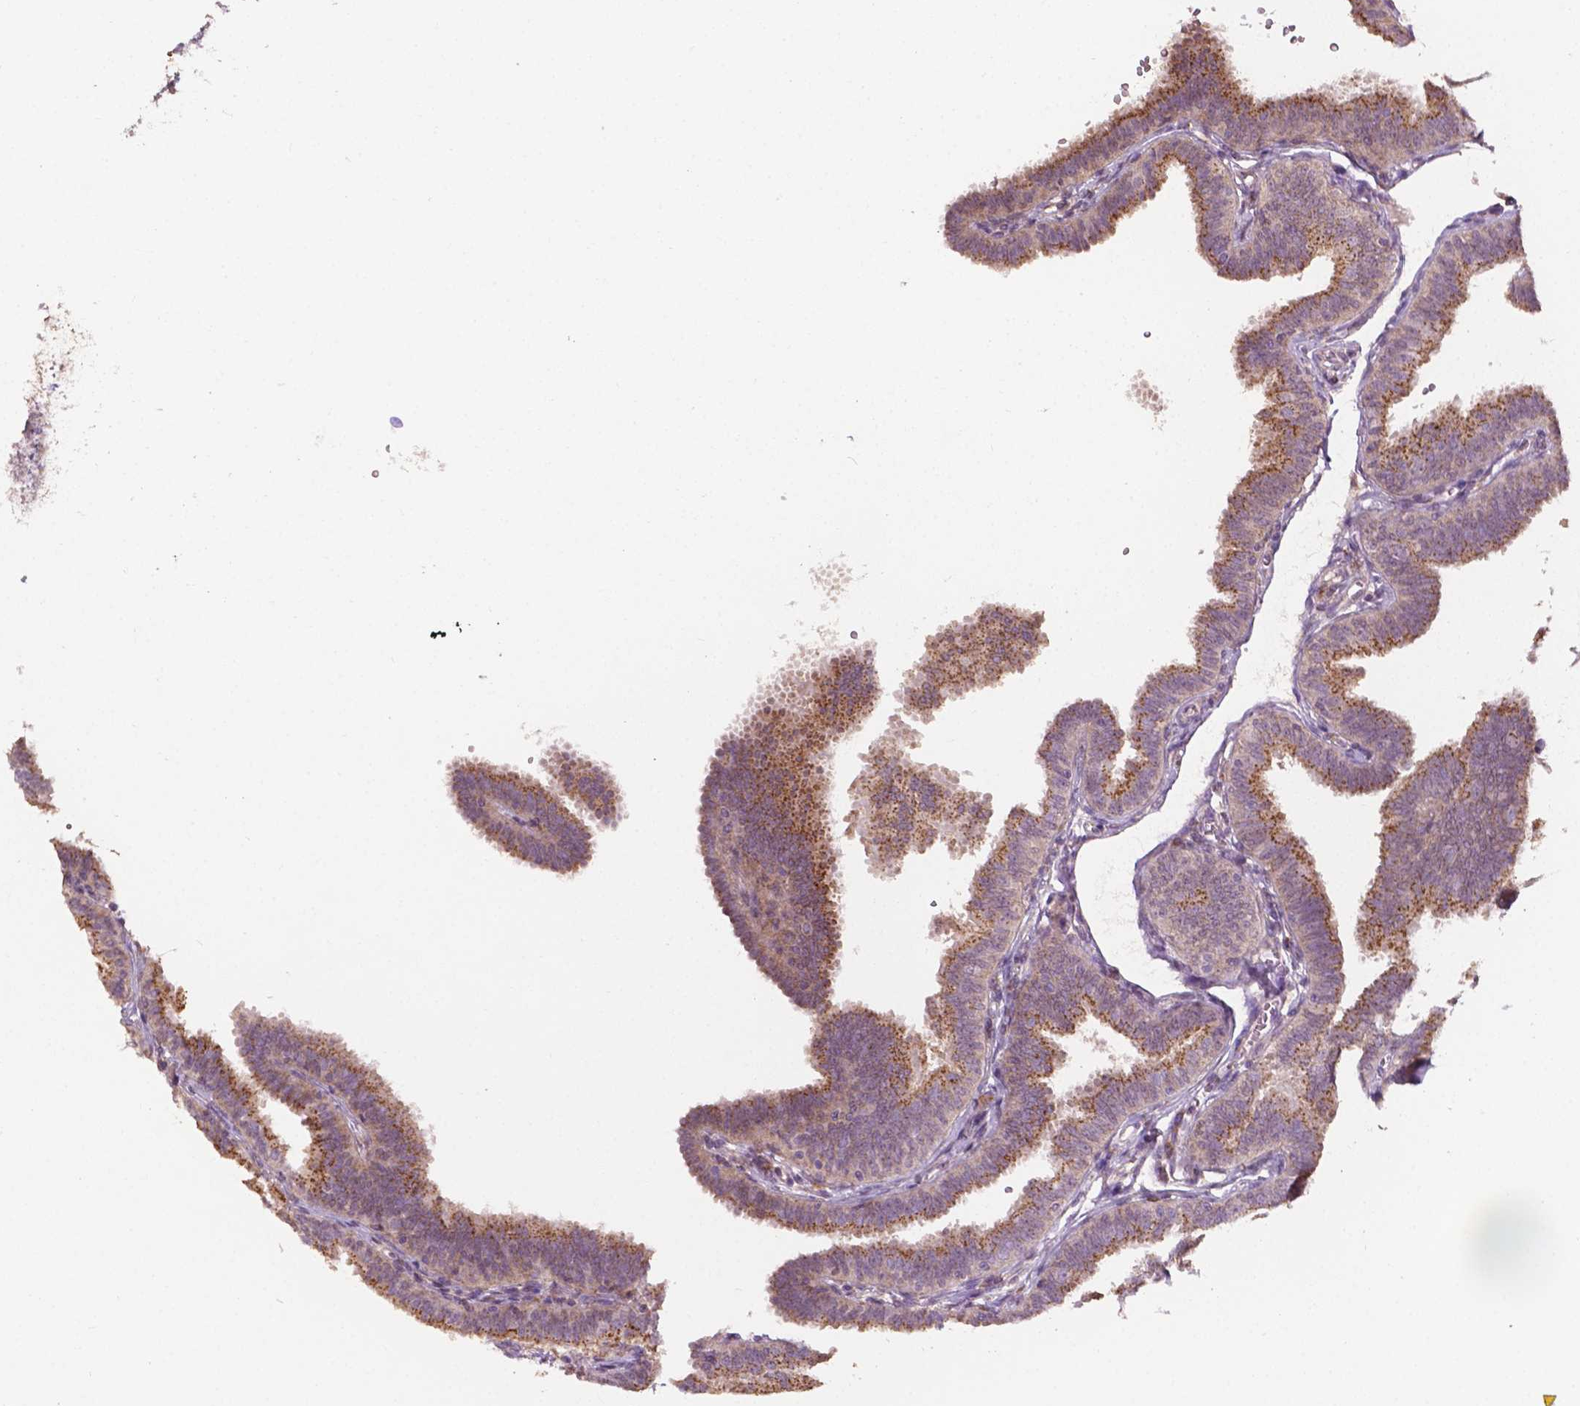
{"staining": {"intensity": "moderate", "quantity": ">75%", "location": "cytoplasmic/membranous"}, "tissue": "fallopian tube", "cell_type": "Glandular cells", "image_type": "normal", "snomed": [{"axis": "morphology", "description": "Normal tissue, NOS"}, {"axis": "topography", "description": "Fallopian tube"}], "caption": "An immunohistochemistry (IHC) histopathology image of unremarkable tissue is shown. Protein staining in brown highlights moderate cytoplasmic/membranous positivity in fallopian tube within glandular cells. (DAB (3,3'-diaminobenzidine) = brown stain, brightfield microscopy at high magnification).", "gene": "EBAG9", "patient": {"sex": "female", "age": 25}}